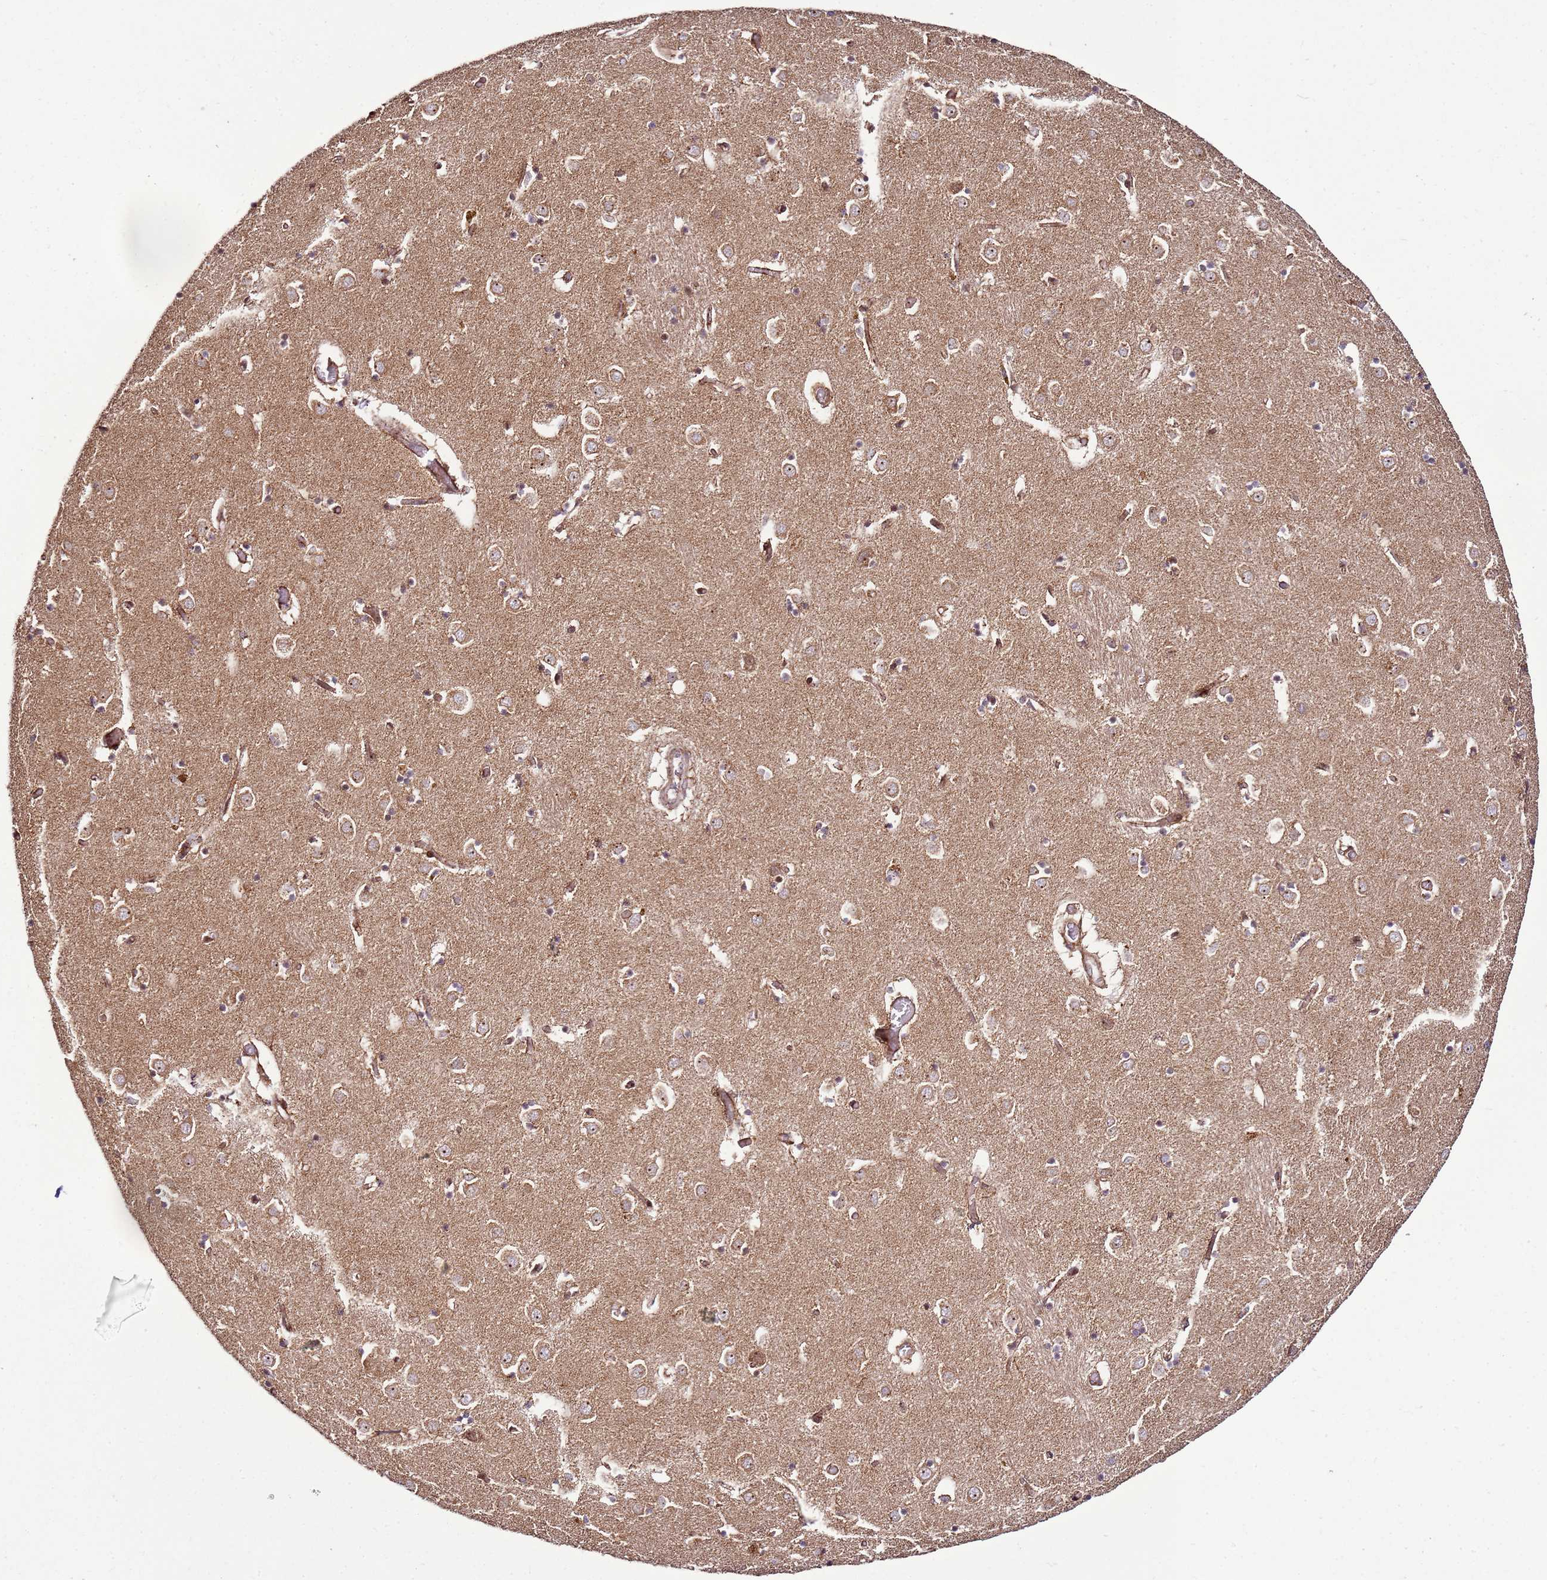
{"staining": {"intensity": "moderate", "quantity": "<25%", "location": "cytoplasmic/membranous,nuclear"}, "tissue": "caudate", "cell_type": "Glial cells", "image_type": "normal", "snomed": [{"axis": "morphology", "description": "Normal tissue, NOS"}, {"axis": "topography", "description": "Lateral ventricle wall"}], "caption": "Glial cells reveal moderate cytoplasmic/membranous,nuclear positivity in about <25% of cells in benign caudate. The protein of interest is shown in brown color, while the nuclei are stained blue.", "gene": "RASA3", "patient": {"sex": "male", "age": 70}}